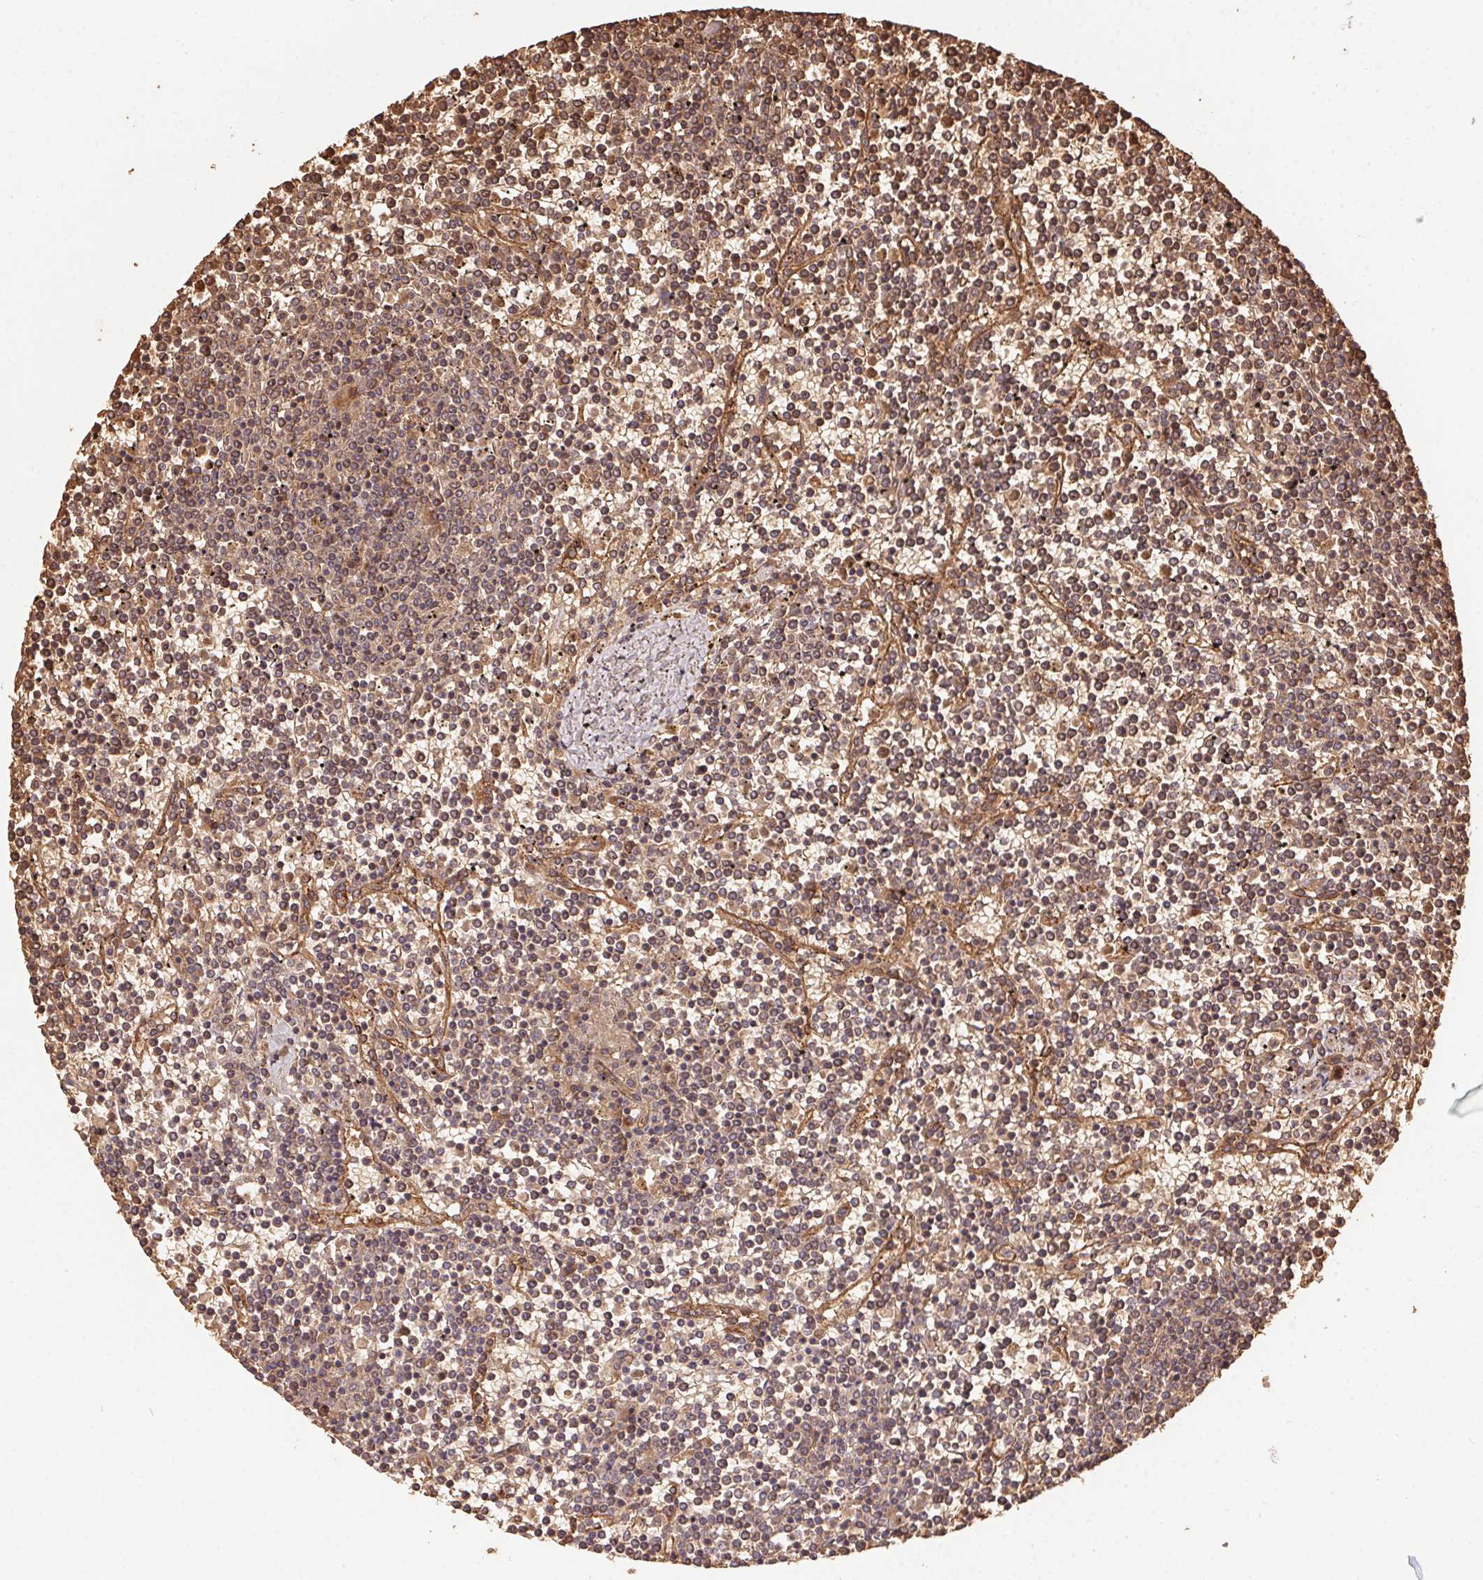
{"staining": {"intensity": "weak", "quantity": "25%-75%", "location": "cytoplasmic/membranous"}, "tissue": "lymphoma", "cell_type": "Tumor cells", "image_type": "cancer", "snomed": [{"axis": "morphology", "description": "Malignant lymphoma, non-Hodgkin's type, Low grade"}, {"axis": "topography", "description": "Spleen"}], "caption": "Tumor cells demonstrate low levels of weak cytoplasmic/membranous staining in approximately 25%-75% of cells in lymphoma.", "gene": "USE1", "patient": {"sex": "female", "age": 19}}